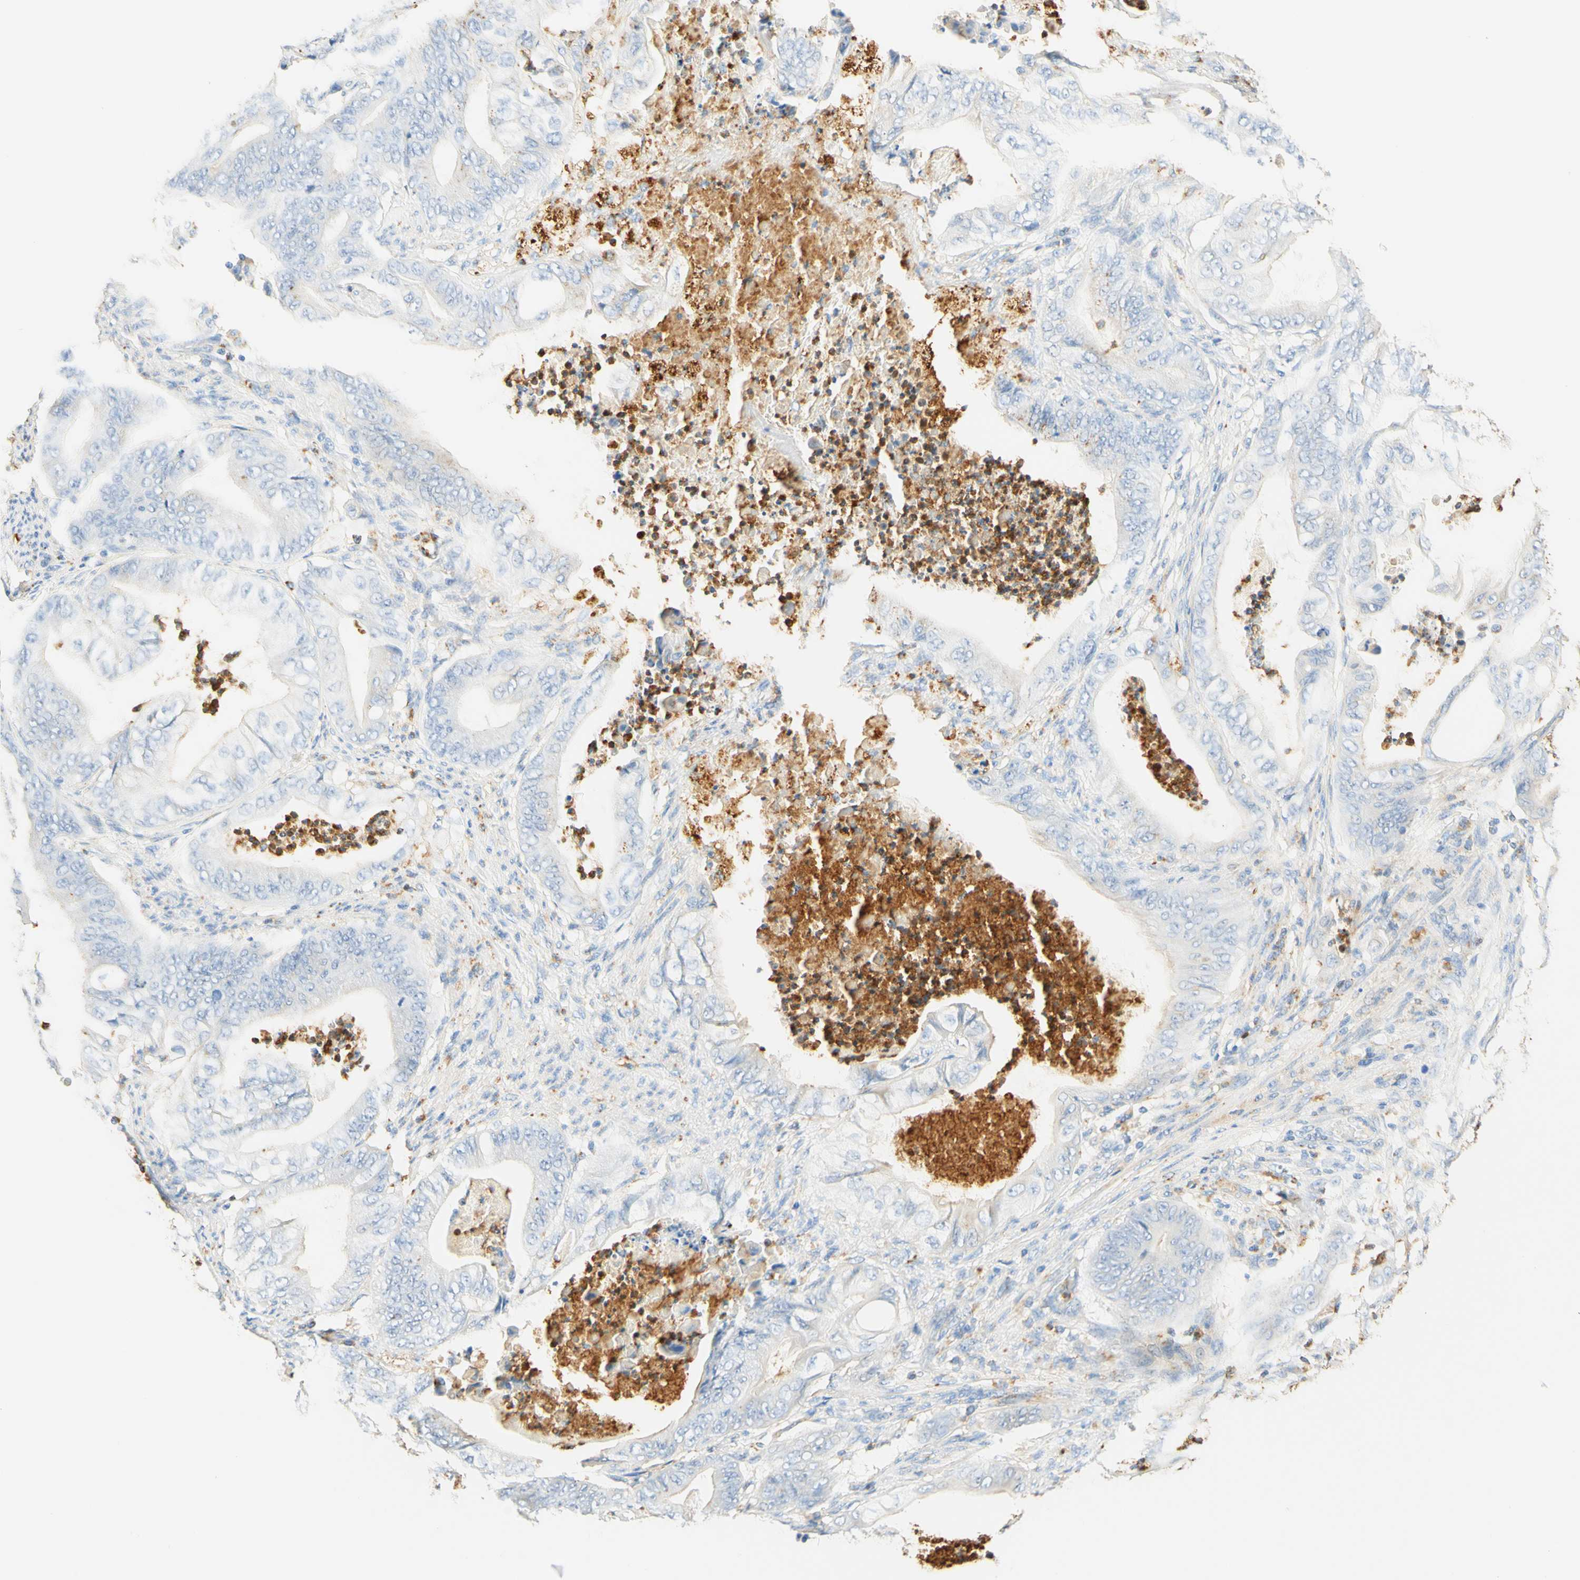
{"staining": {"intensity": "negative", "quantity": "none", "location": "none"}, "tissue": "stomach cancer", "cell_type": "Tumor cells", "image_type": "cancer", "snomed": [{"axis": "morphology", "description": "Adenocarcinoma, NOS"}, {"axis": "topography", "description": "Stomach"}], "caption": "Stomach cancer (adenocarcinoma) stained for a protein using immunohistochemistry (IHC) displays no expression tumor cells.", "gene": "CD63", "patient": {"sex": "female", "age": 73}}